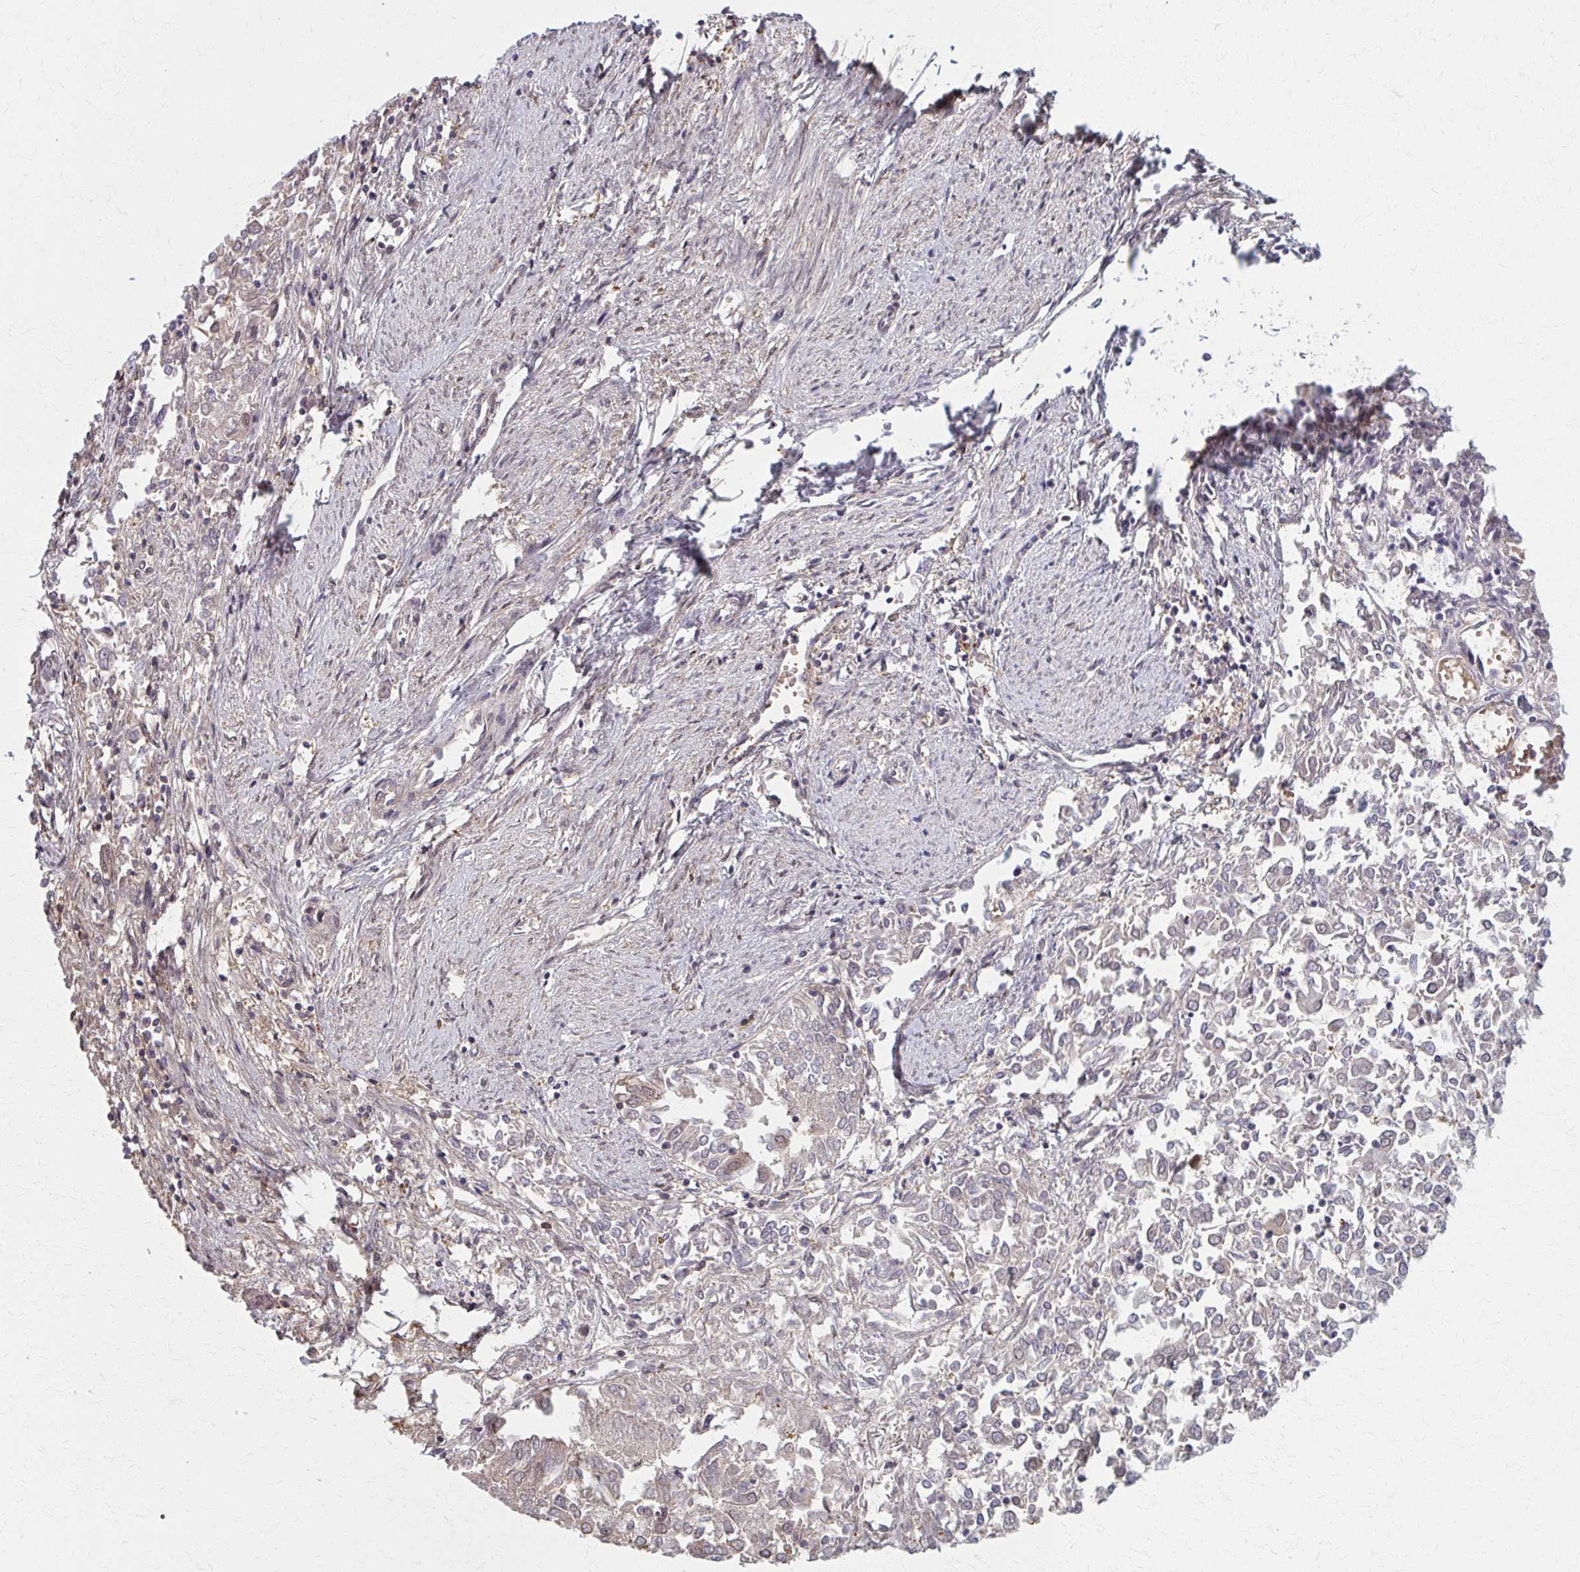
{"staining": {"intensity": "negative", "quantity": "none", "location": "none"}, "tissue": "endometrial cancer", "cell_type": "Tumor cells", "image_type": "cancer", "snomed": [{"axis": "morphology", "description": "Adenocarcinoma, NOS"}, {"axis": "topography", "description": "Endometrium"}], "caption": "Tumor cells show no significant positivity in endometrial cancer.", "gene": "MDH1", "patient": {"sex": "female", "age": 57}}